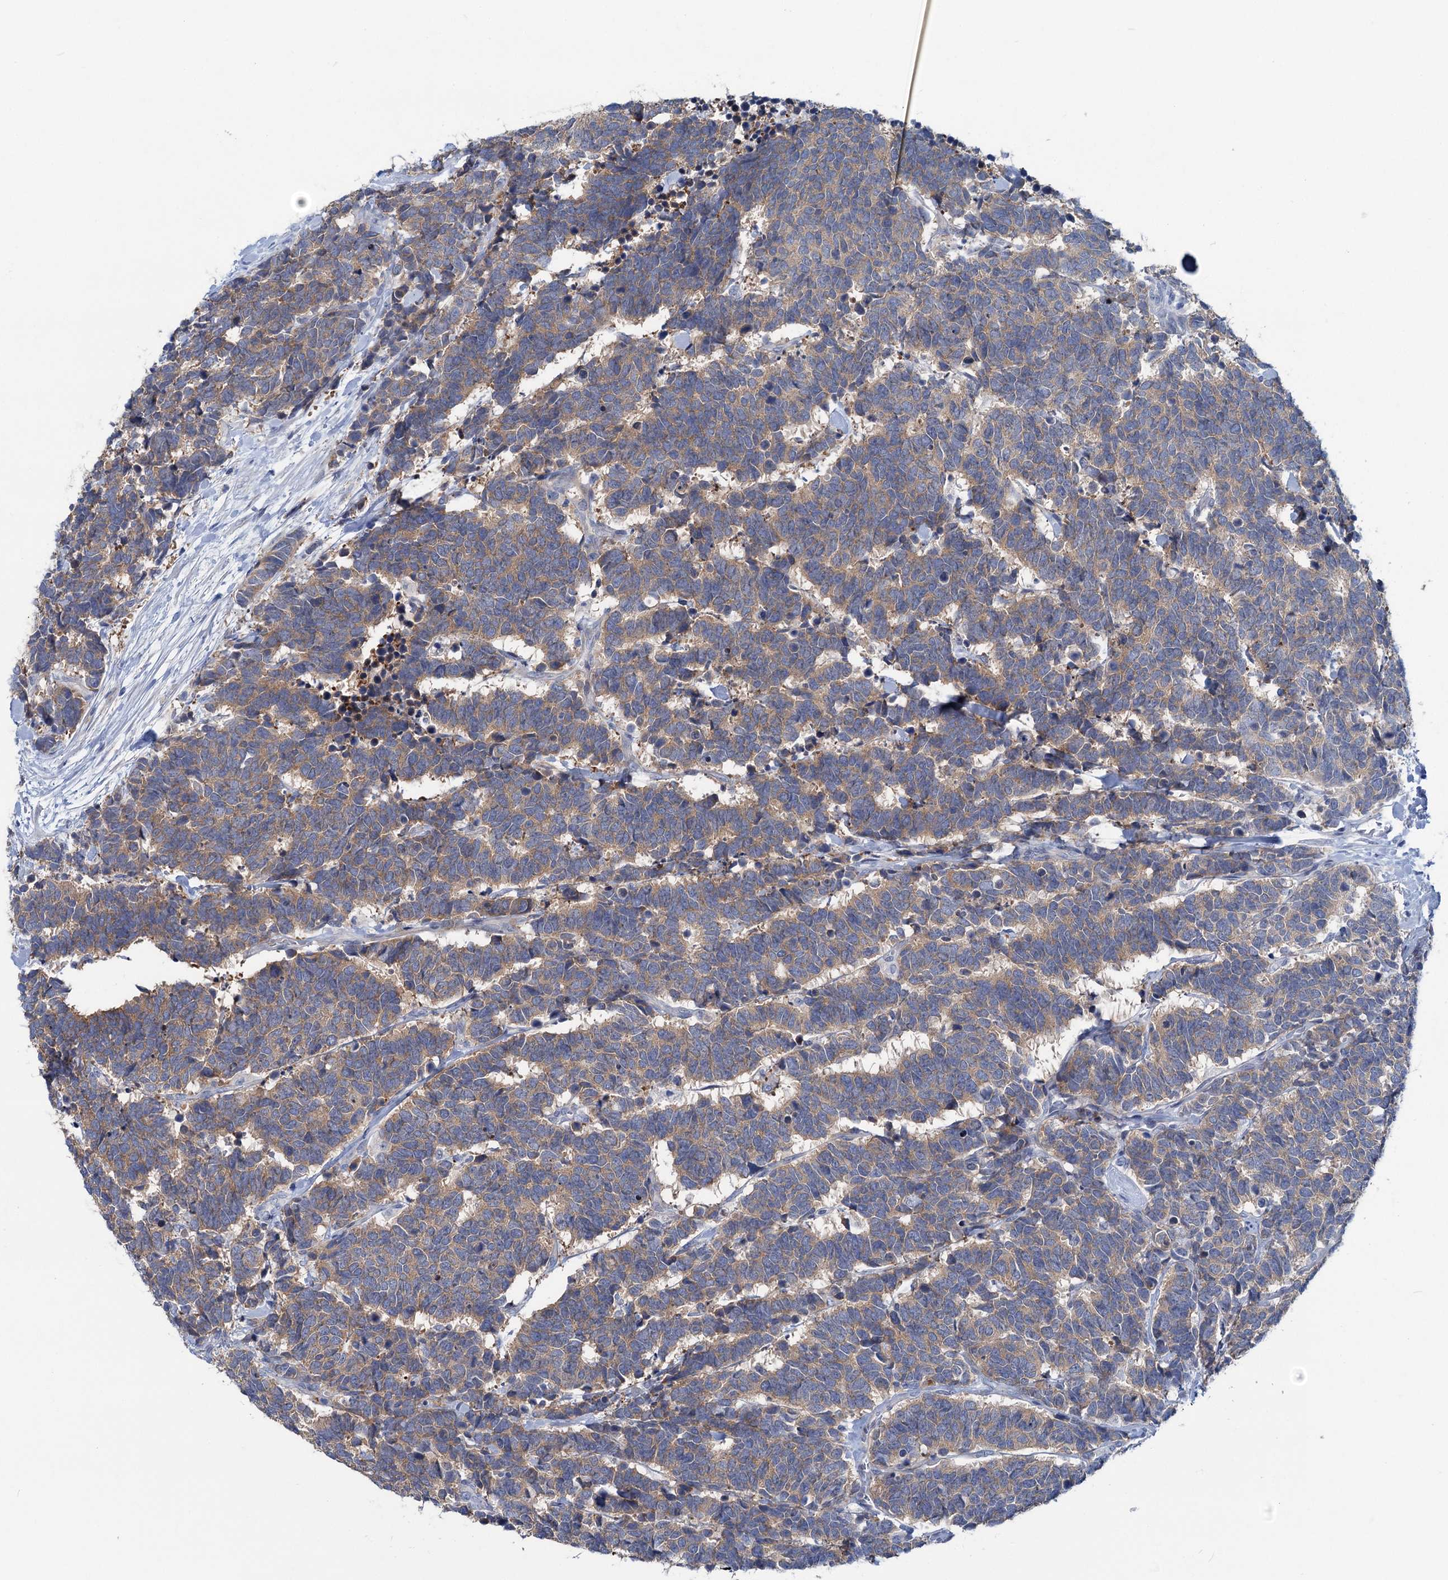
{"staining": {"intensity": "moderate", "quantity": "25%-75%", "location": "cytoplasmic/membranous"}, "tissue": "carcinoid", "cell_type": "Tumor cells", "image_type": "cancer", "snomed": [{"axis": "morphology", "description": "Carcinoma, NOS"}, {"axis": "morphology", "description": "Carcinoid, malignant, NOS"}, {"axis": "topography", "description": "Urinary bladder"}], "caption": "Immunohistochemical staining of carcinoid demonstrates medium levels of moderate cytoplasmic/membranous staining in about 25%-75% of tumor cells. (DAB (3,3'-diaminobenzidine) = brown stain, brightfield microscopy at high magnification).", "gene": "CHDH", "patient": {"sex": "male", "age": 57}}